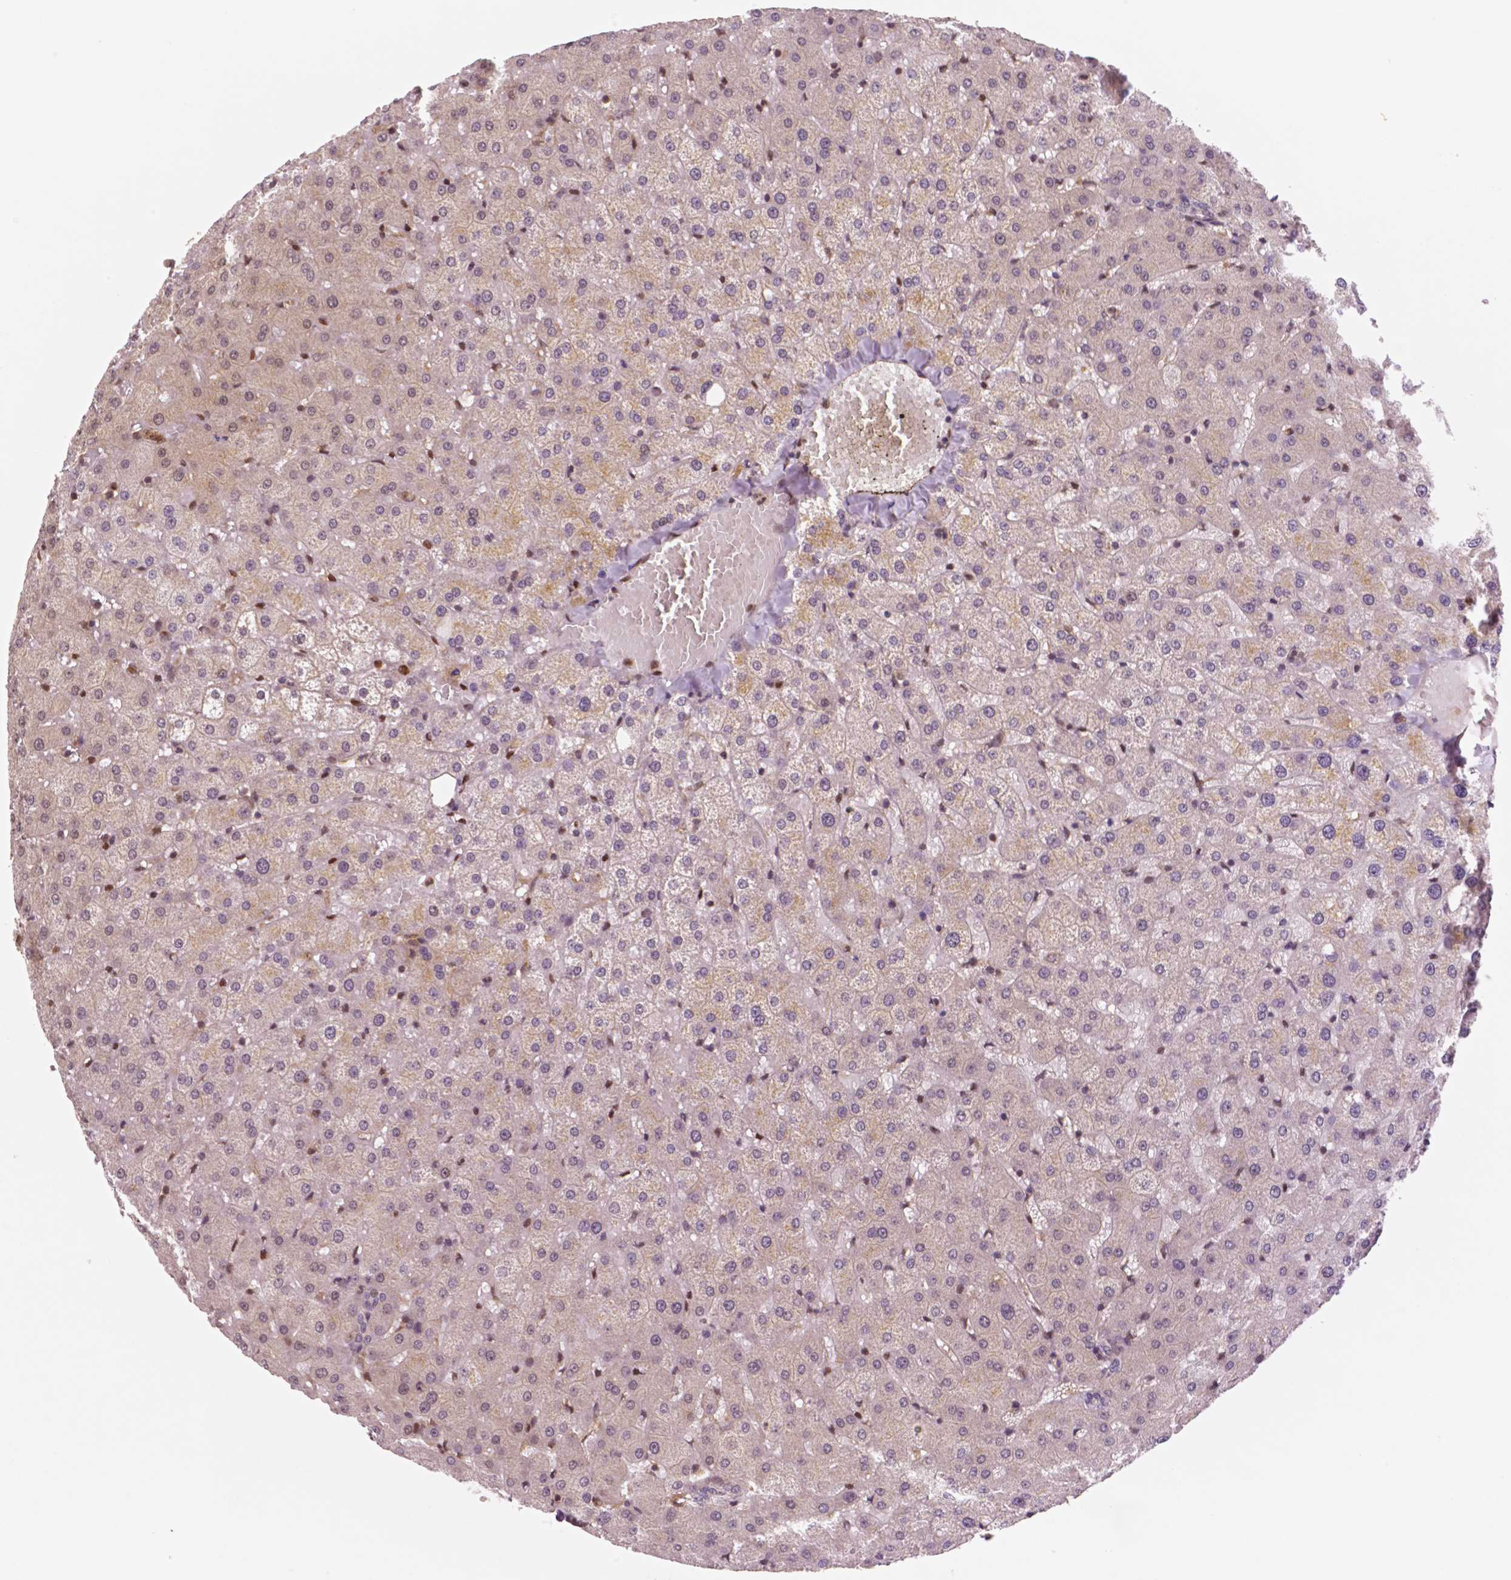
{"staining": {"intensity": "negative", "quantity": "none", "location": "none"}, "tissue": "liver", "cell_type": "Cholangiocytes", "image_type": "normal", "snomed": [{"axis": "morphology", "description": "Normal tissue, NOS"}, {"axis": "topography", "description": "Liver"}], "caption": "DAB (3,3'-diaminobenzidine) immunohistochemical staining of unremarkable human liver shows no significant staining in cholangiocytes.", "gene": "STAT3", "patient": {"sex": "female", "age": 50}}